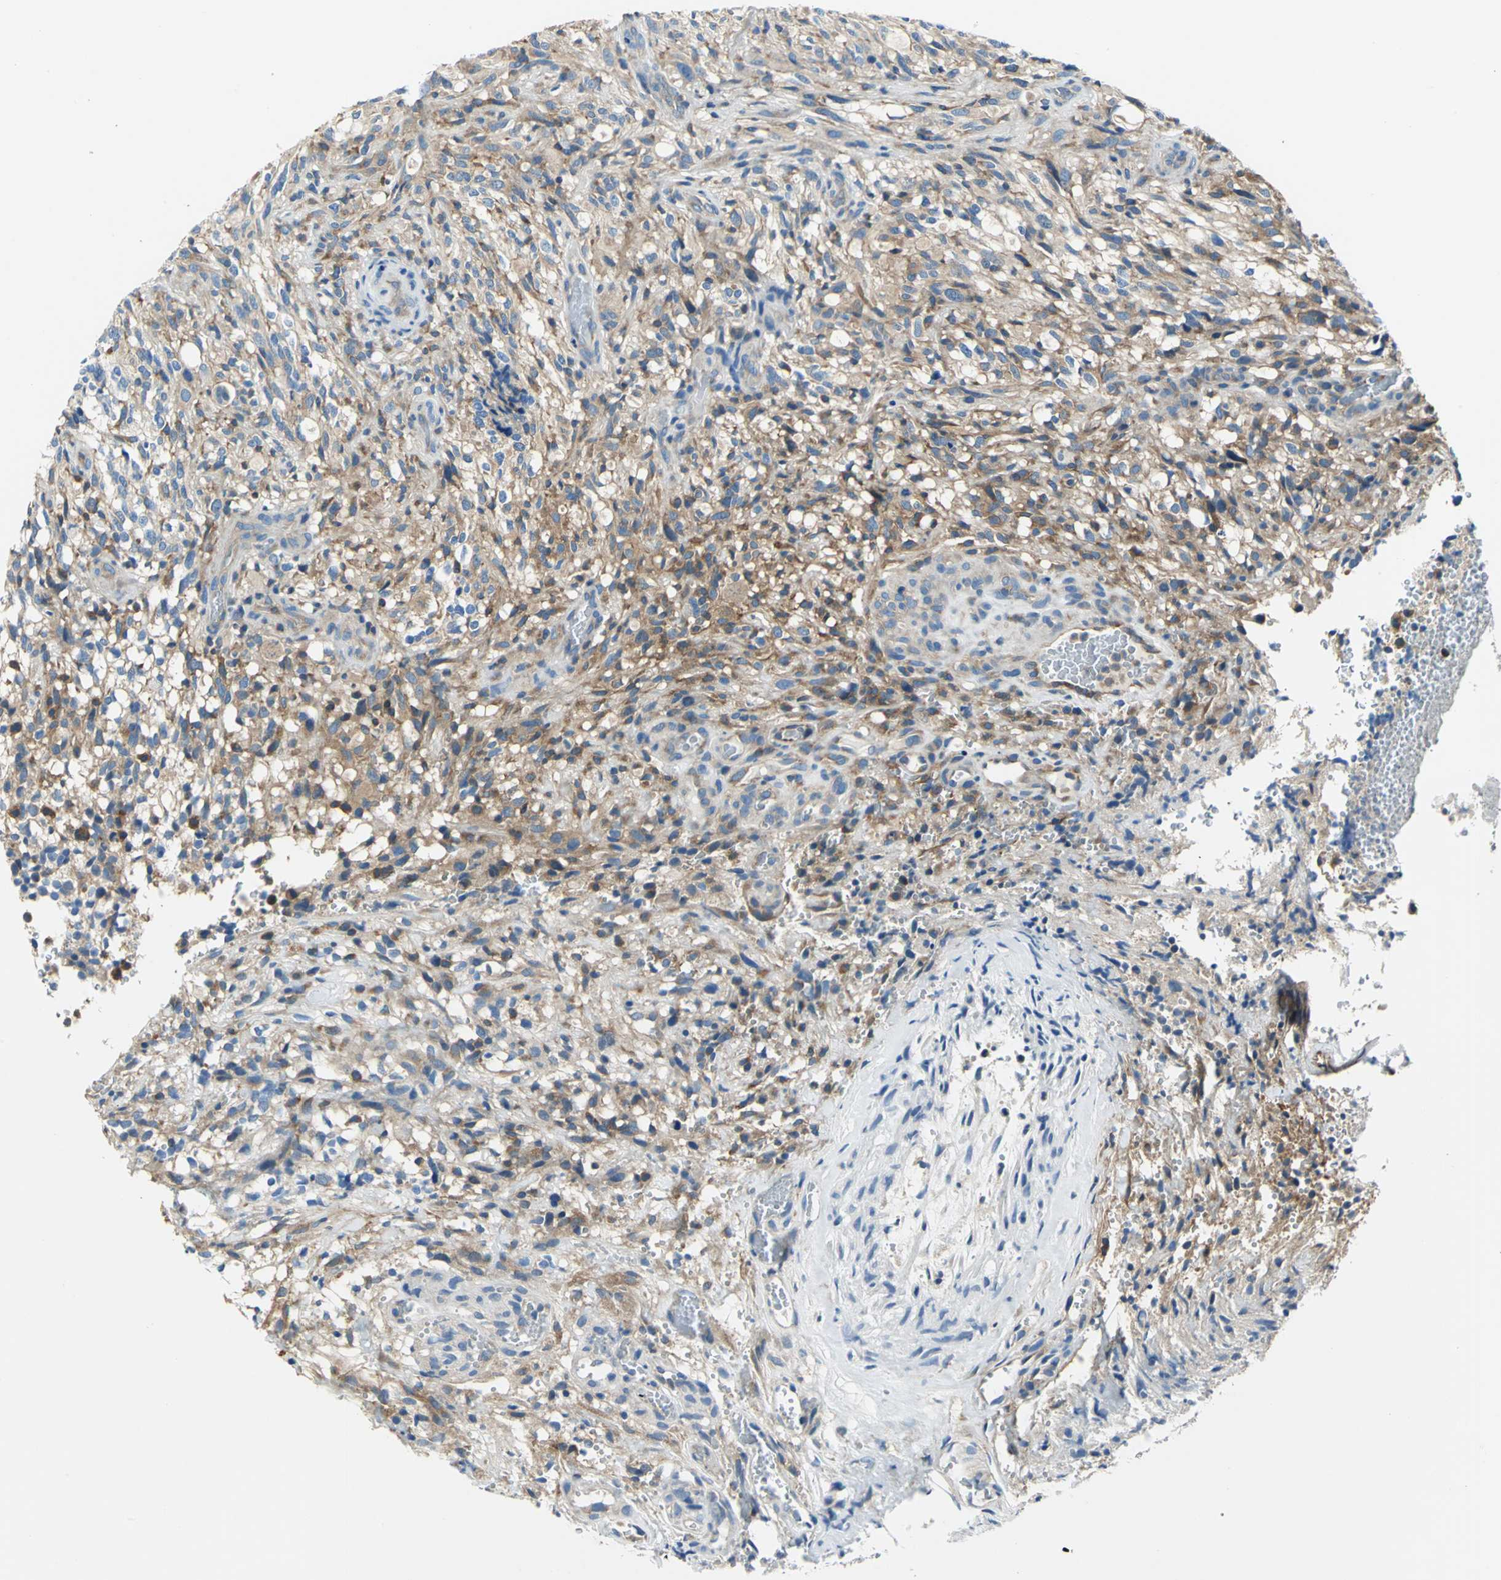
{"staining": {"intensity": "strong", "quantity": ">75%", "location": "cytoplasmic/membranous"}, "tissue": "glioma", "cell_type": "Tumor cells", "image_type": "cancer", "snomed": [{"axis": "morphology", "description": "Normal tissue, NOS"}, {"axis": "morphology", "description": "Glioma, malignant, High grade"}, {"axis": "topography", "description": "Cerebral cortex"}], "caption": "Immunohistochemistry photomicrograph of neoplastic tissue: human glioma stained using IHC demonstrates high levels of strong protein expression localized specifically in the cytoplasmic/membranous of tumor cells, appearing as a cytoplasmic/membranous brown color.", "gene": "TRIM25", "patient": {"sex": "male", "age": 75}}